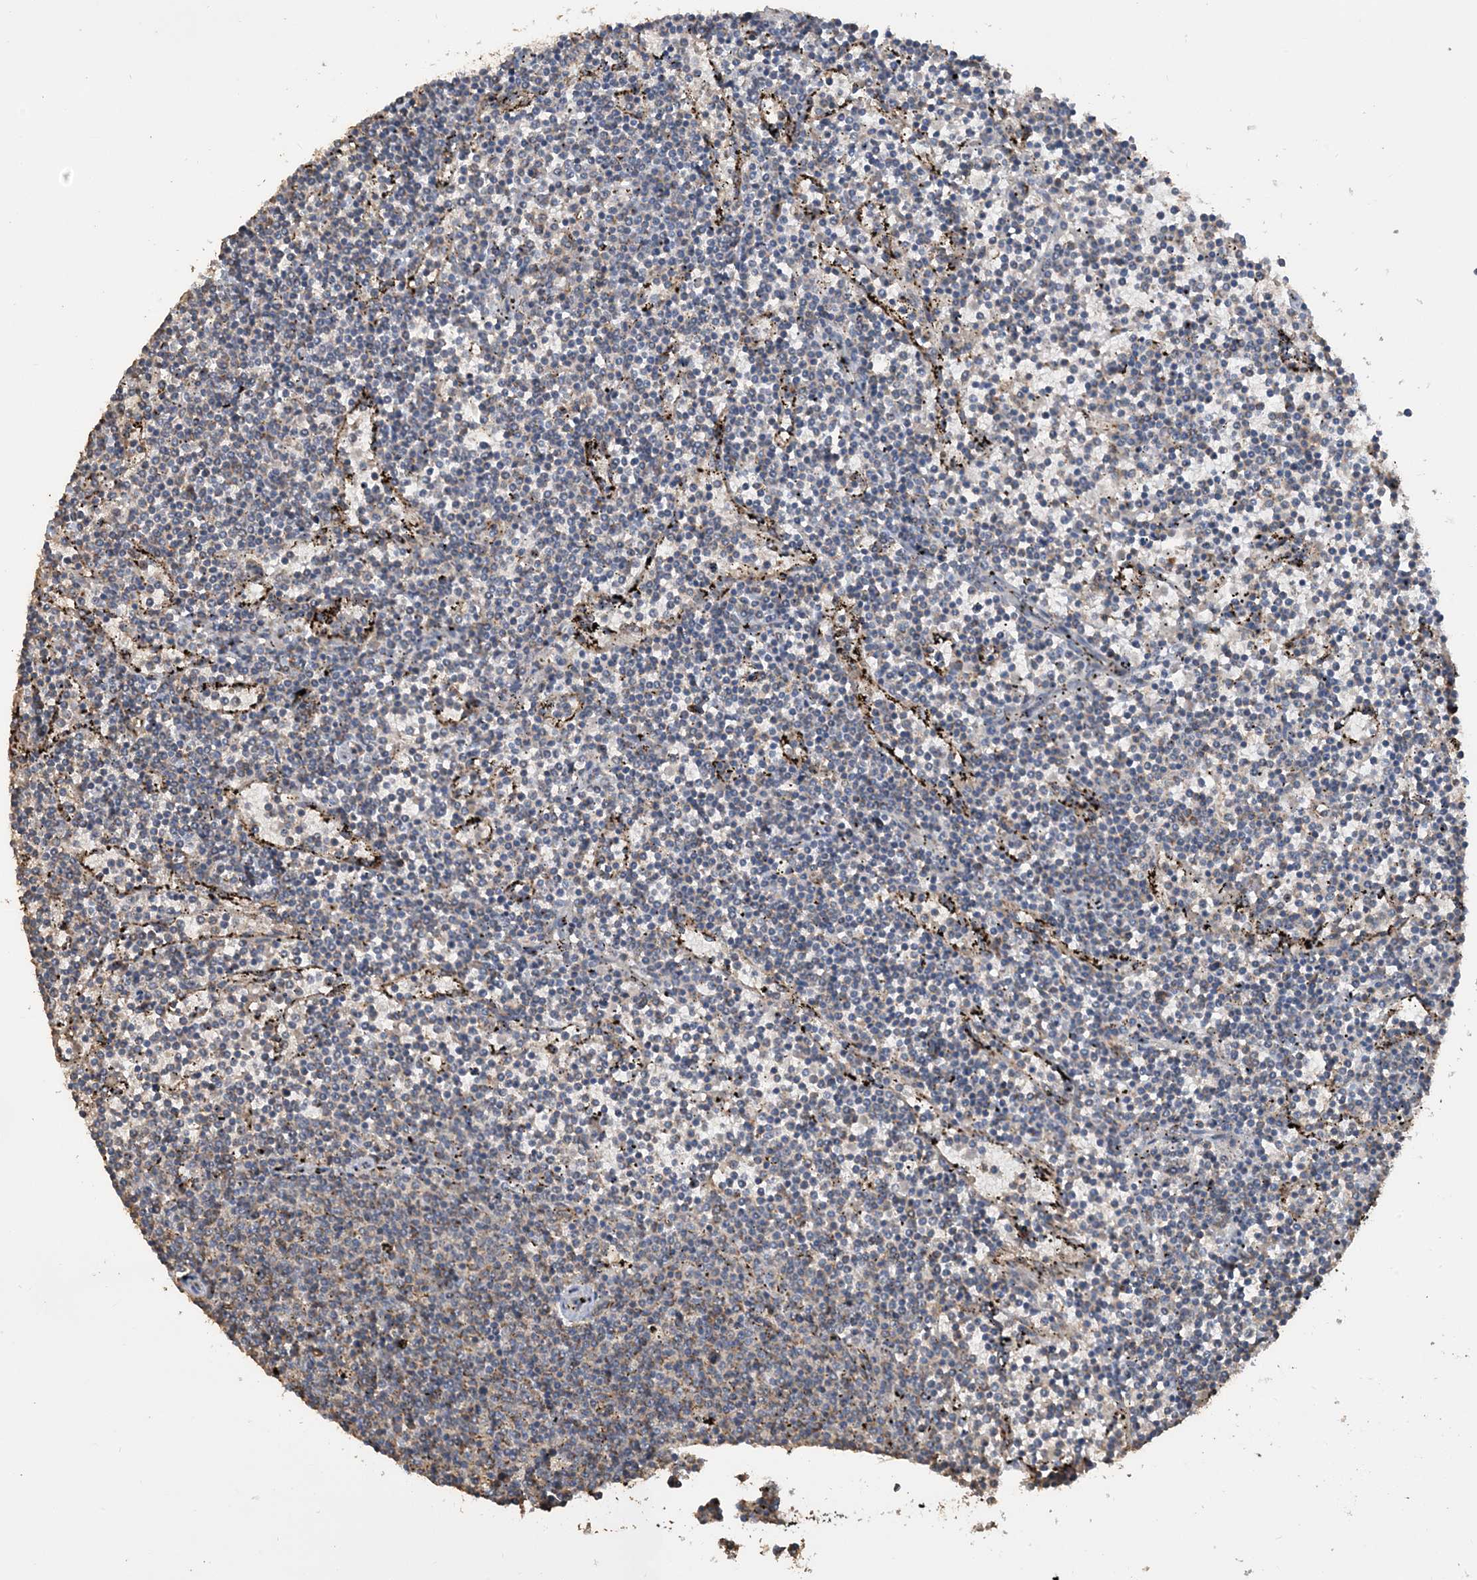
{"staining": {"intensity": "negative", "quantity": "none", "location": "none"}, "tissue": "lymphoma", "cell_type": "Tumor cells", "image_type": "cancer", "snomed": [{"axis": "morphology", "description": "Malignant lymphoma, non-Hodgkin's type, Low grade"}, {"axis": "topography", "description": "Spleen"}], "caption": "A histopathology image of malignant lymphoma, non-Hodgkin's type (low-grade) stained for a protein exhibits no brown staining in tumor cells.", "gene": "SFMBT2", "patient": {"sex": "female", "age": 50}}